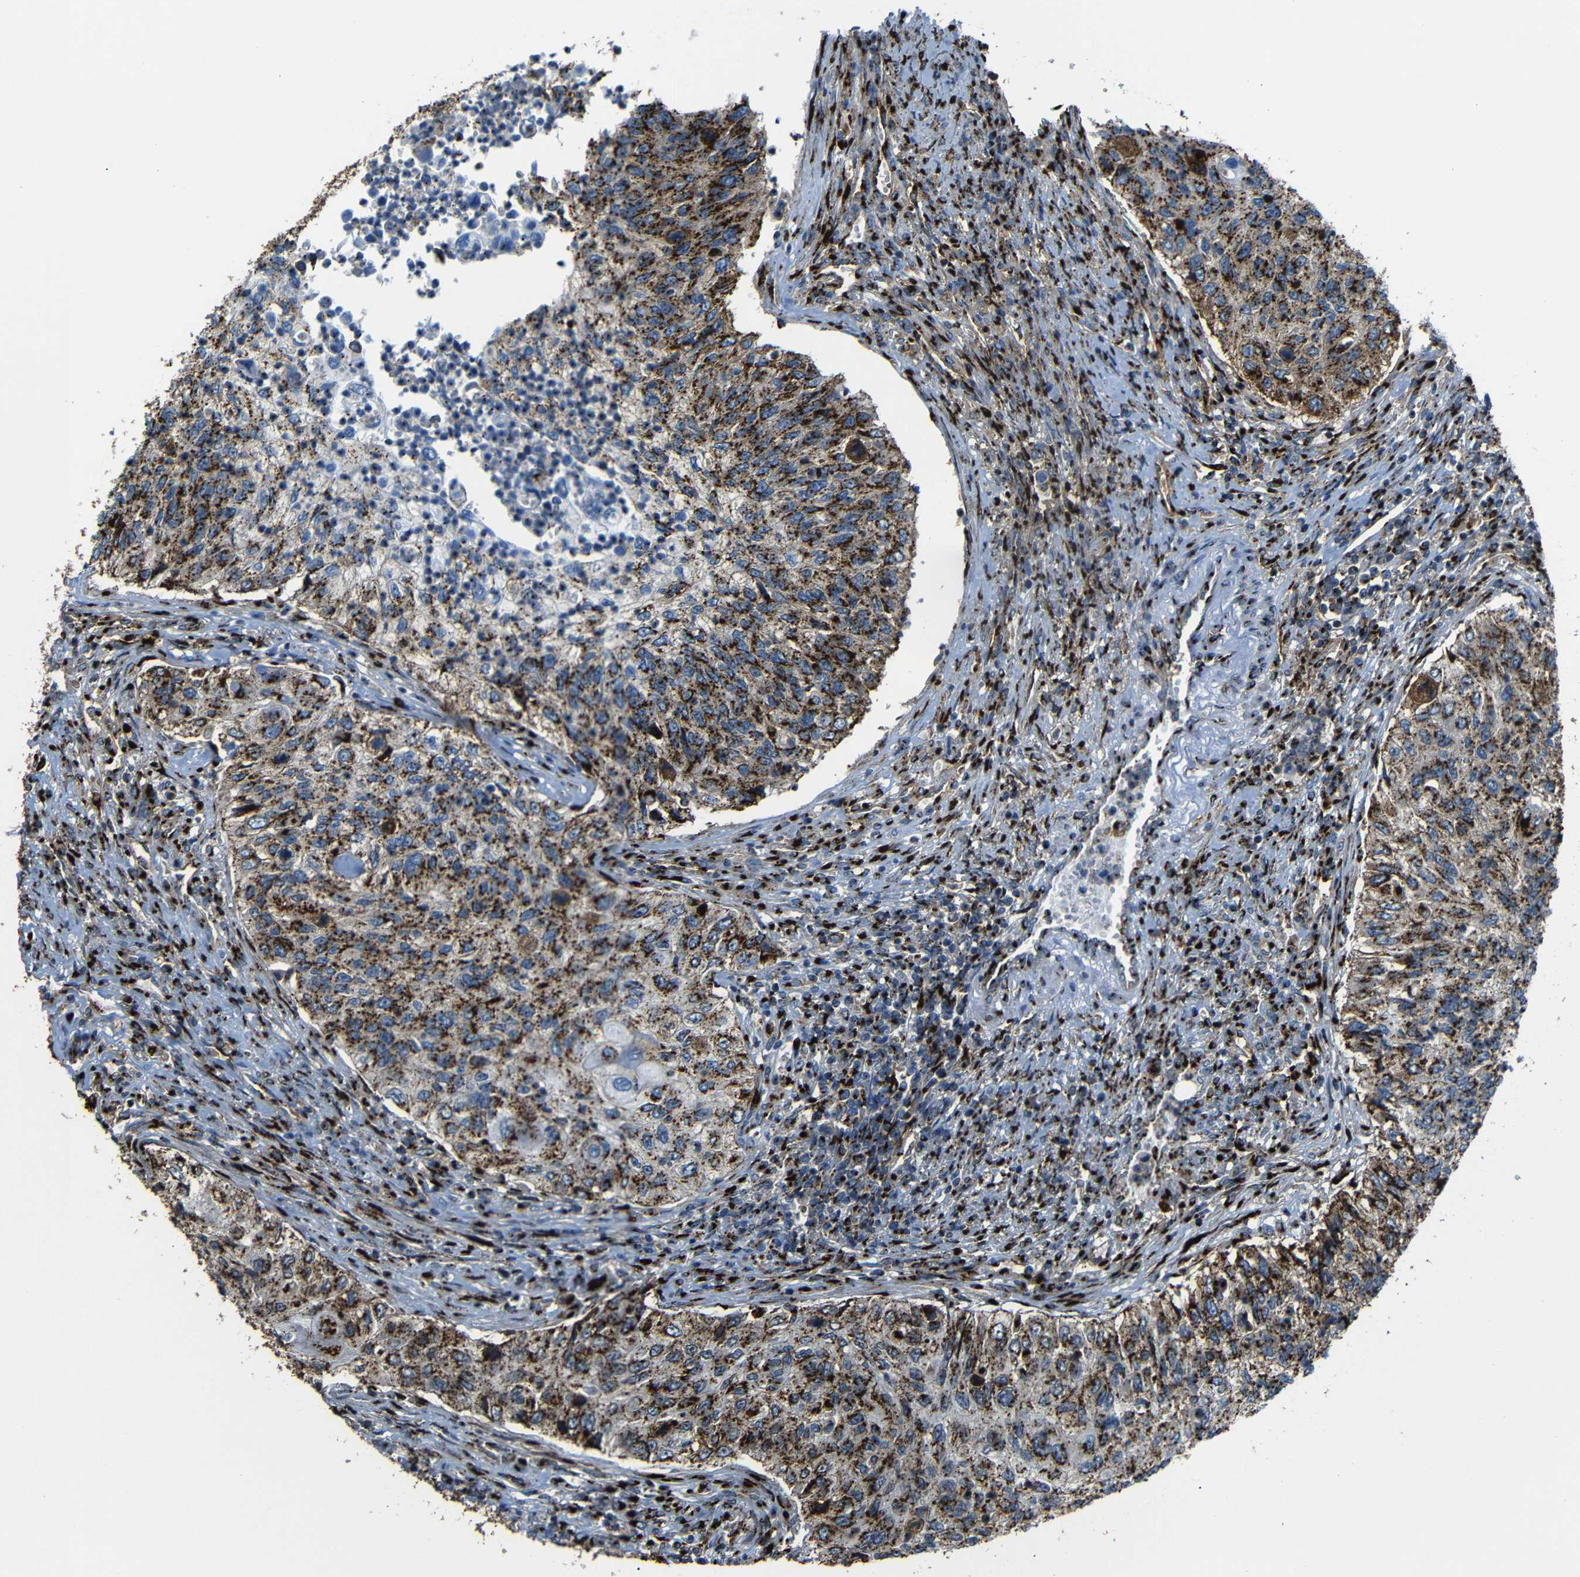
{"staining": {"intensity": "strong", "quantity": ">75%", "location": "cytoplasmic/membranous"}, "tissue": "urothelial cancer", "cell_type": "Tumor cells", "image_type": "cancer", "snomed": [{"axis": "morphology", "description": "Urothelial carcinoma, High grade"}, {"axis": "topography", "description": "Urinary bladder"}], "caption": "Immunohistochemical staining of urothelial cancer displays strong cytoplasmic/membranous protein positivity in about >75% of tumor cells. (Brightfield microscopy of DAB IHC at high magnification).", "gene": "TGOLN2", "patient": {"sex": "female", "age": 60}}